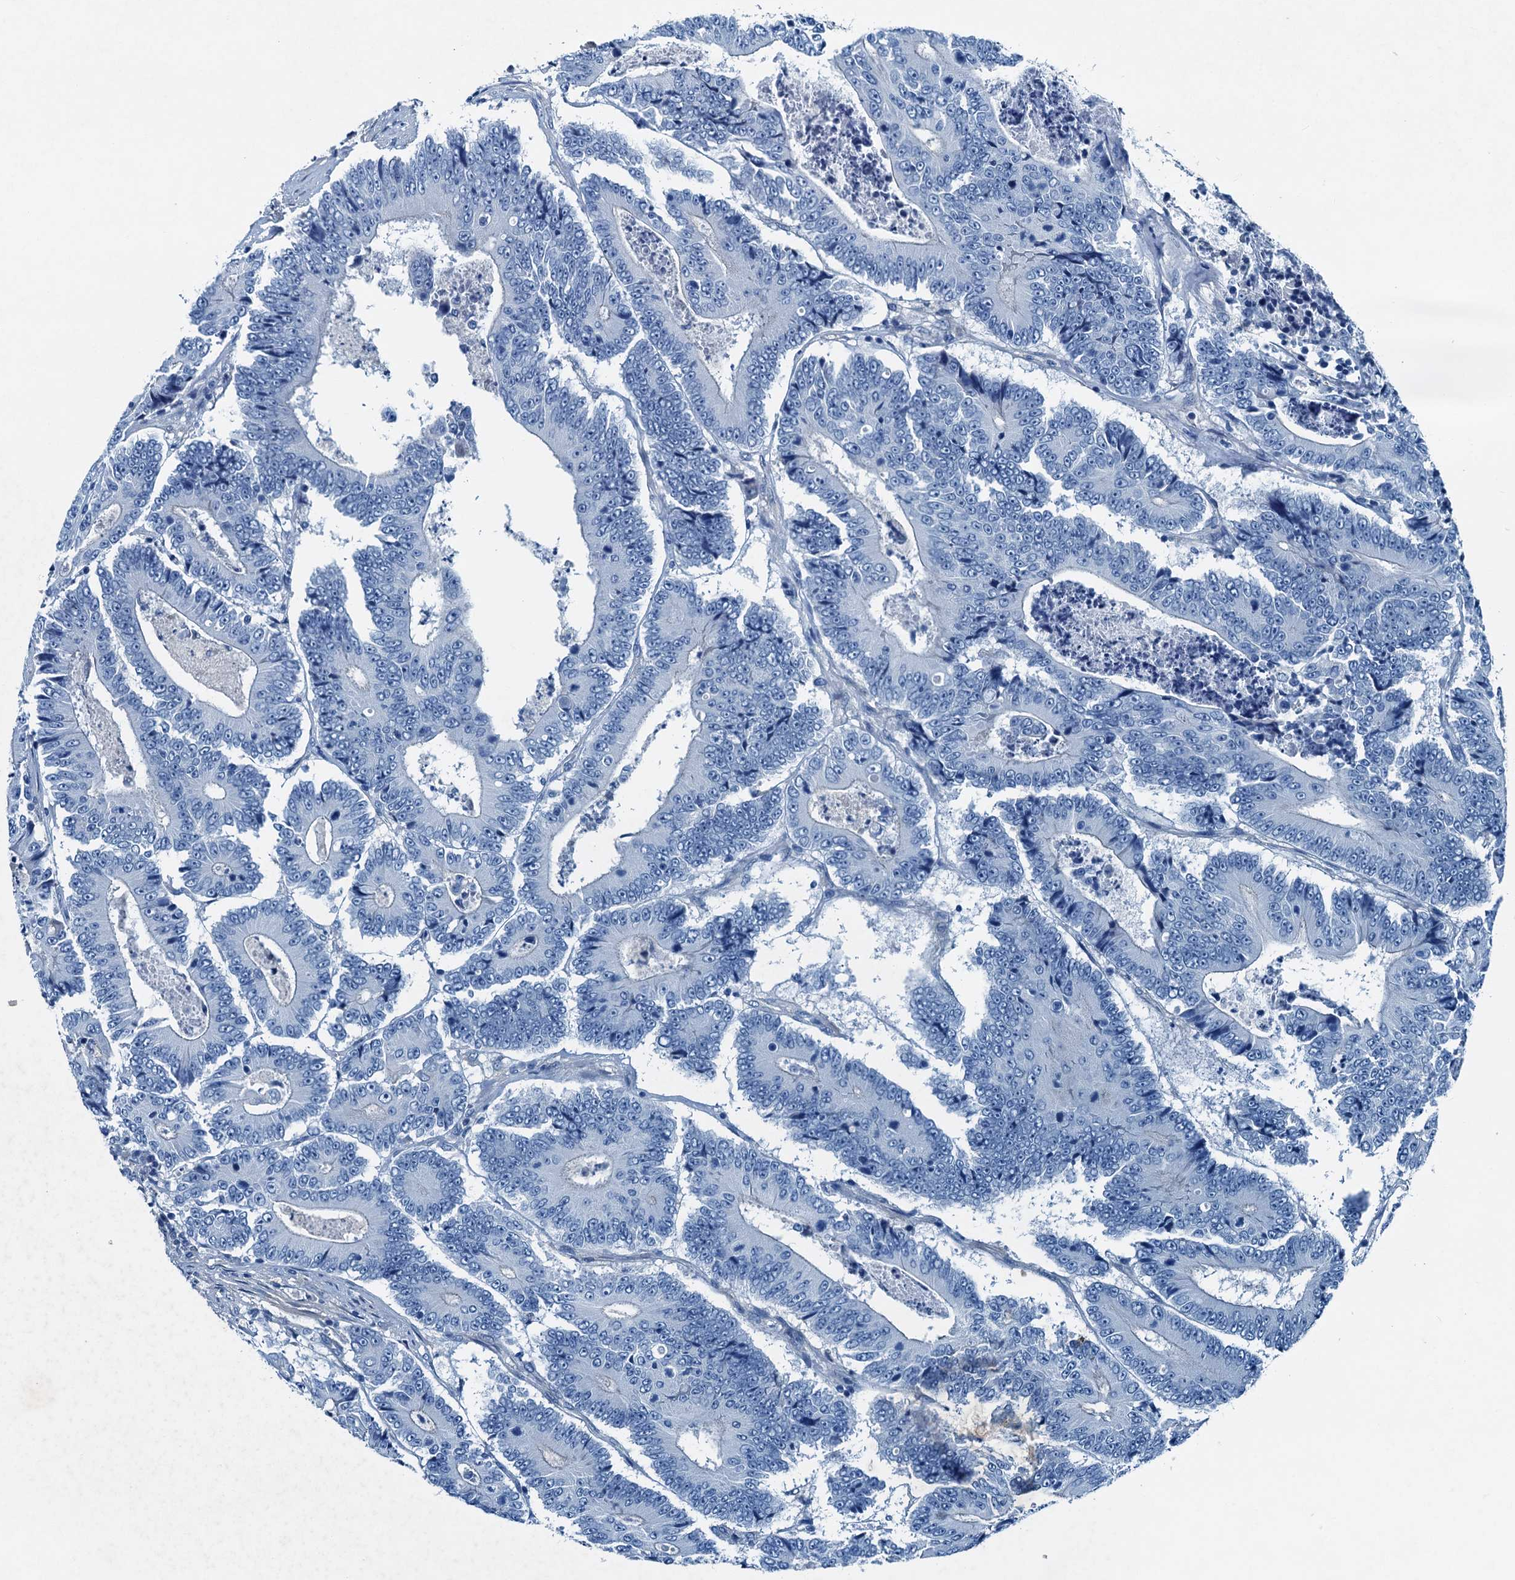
{"staining": {"intensity": "negative", "quantity": "none", "location": "none"}, "tissue": "colorectal cancer", "cell_type": "Tumor cells", "image_type": "cancer", "snomed": [{"axis": "morphology", "description": "Adenocarcinoma, NOS"}, {"axis": "topography", "description": "Colon"}], "caption": "An immunohistochemistry (IHC) image of colorectal adenocarcinoma is shown. There is no staining in tumor cells of colorectal adenocarcinoma. (Brightfield microscopy of DAB (3,3'-diaminobenzidine) immunohistochemistry at high magnification).", "gene": "RAB3IL1", "patient": {"sex": "male", "age": 83}}